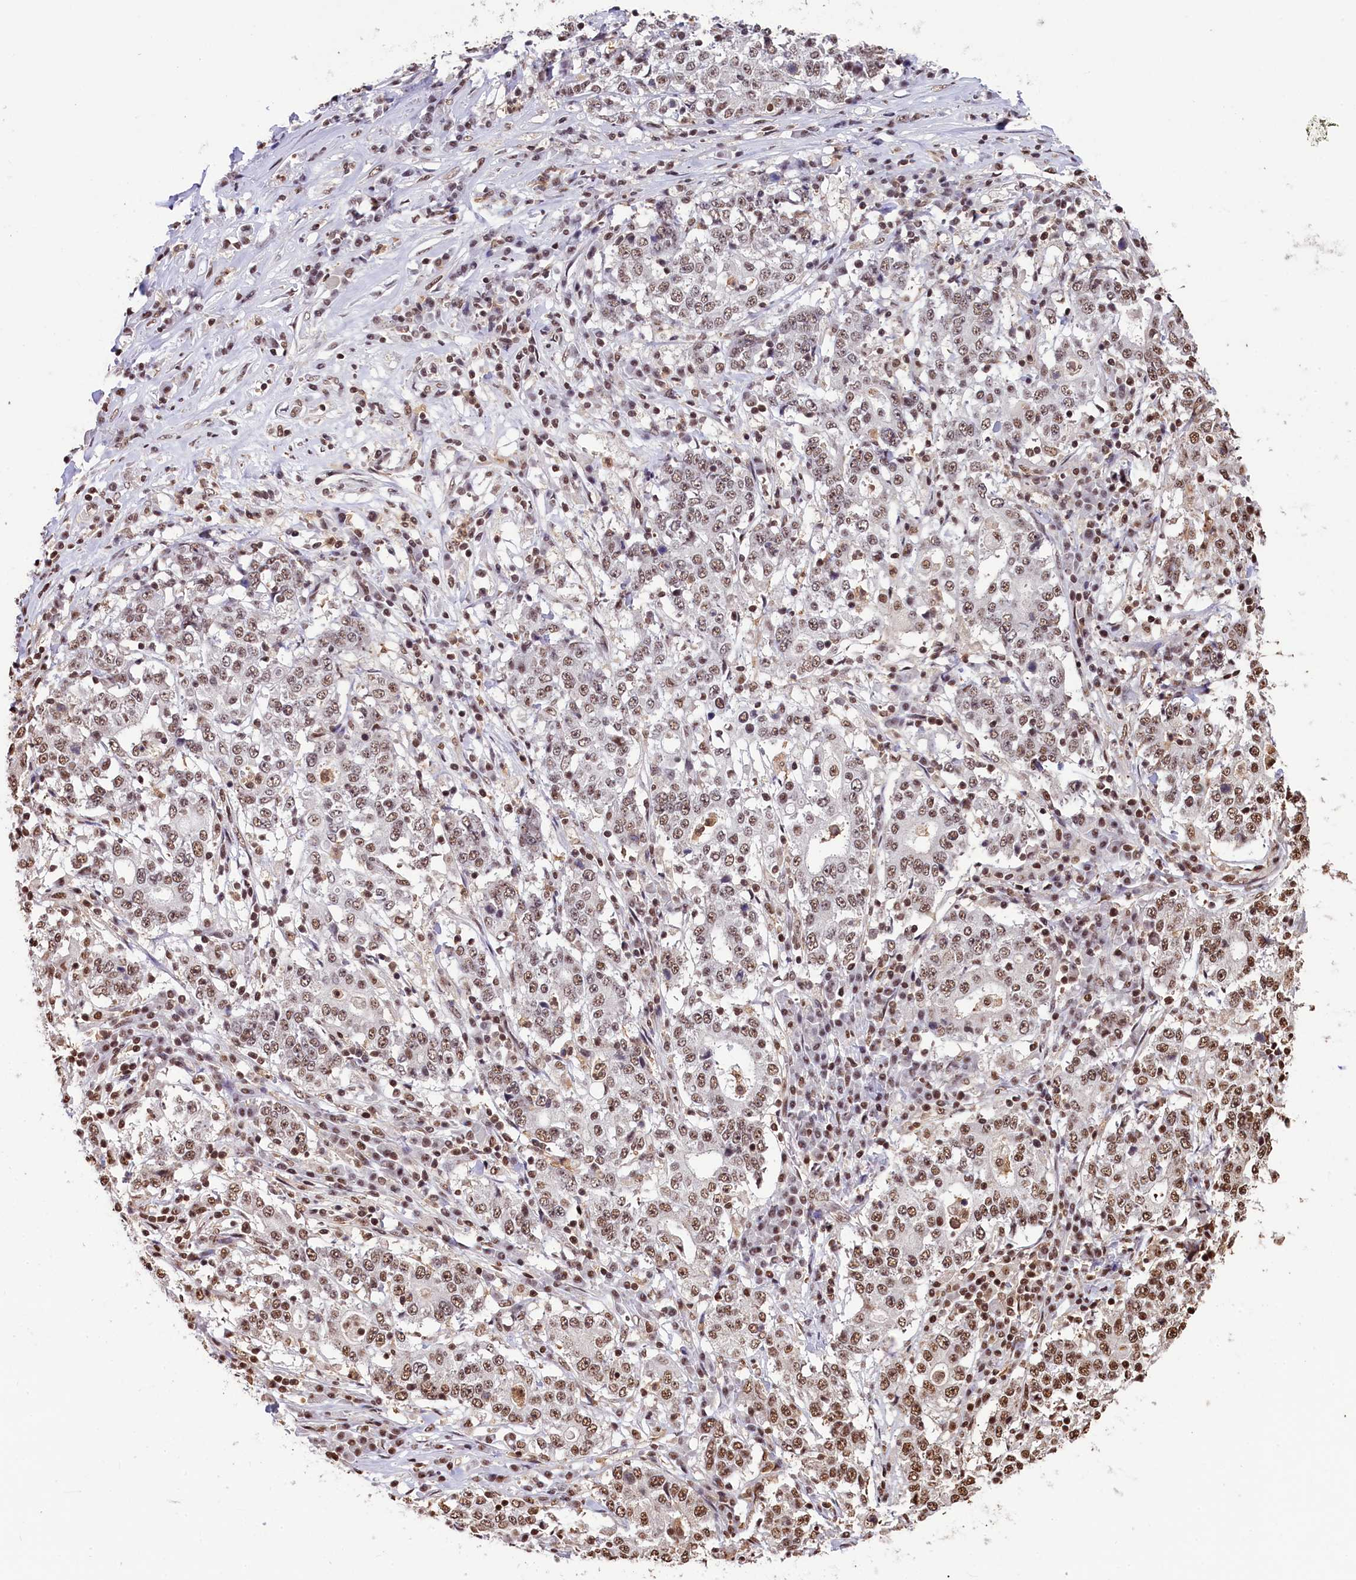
{"staining": {"intensity": "moderate", "quantity": ">75%", "location": "nuclear"}, "tissue": "stomach cancer", "cell_type": "Tumor cells", "image_type": "cancer", "snomed": [{"axis": "morphology", "description": "Adenocarcinoma, NOS"}, {"axis": "topography", "description": "Stomach"}], "caption": "Stomach cancer stained with a brown dye displays moderate nuclear positive staining in approximately >75% of tumor cells.", "gene": "SNRPD2", "patient": {"sex": "male", "age": 59}}